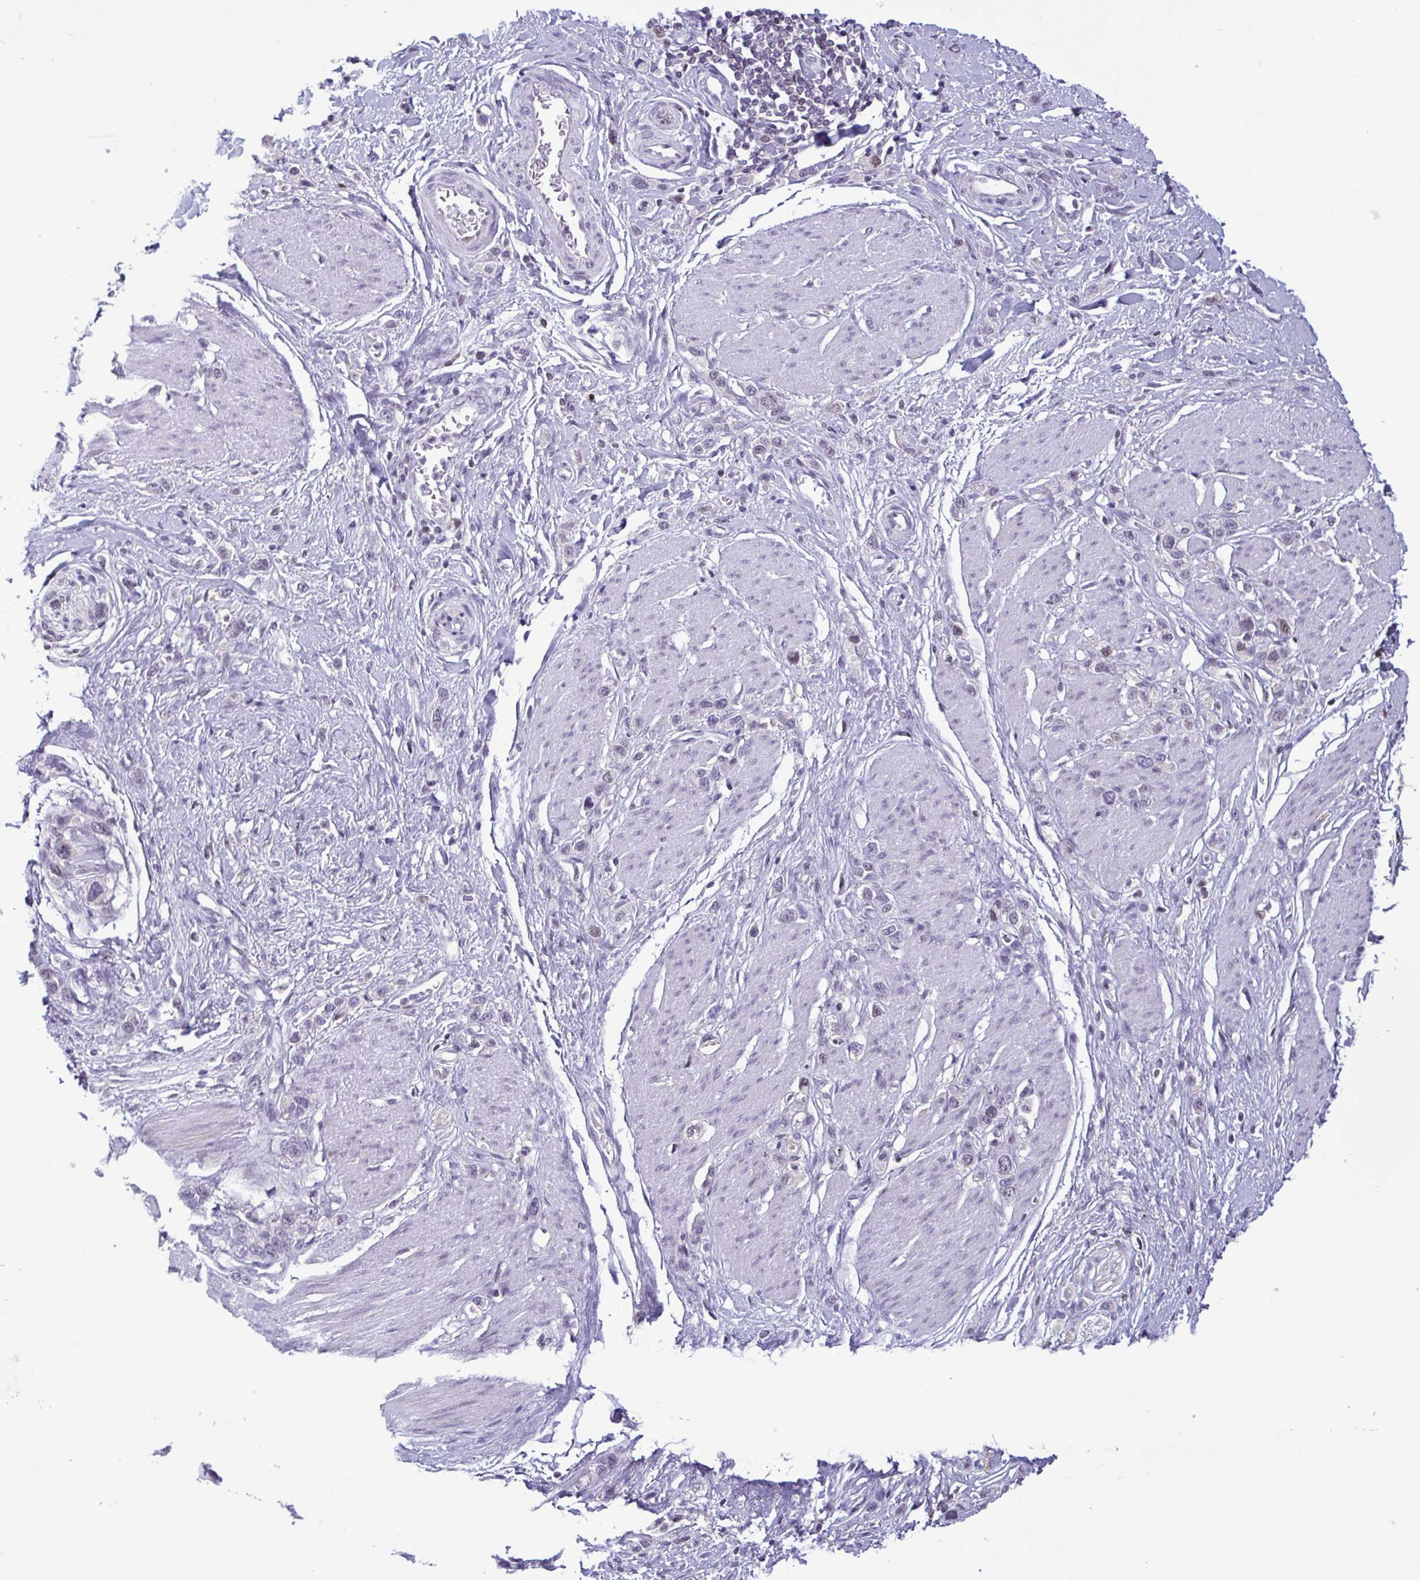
{"staining": {"intensity": "moderate", "quantity": "<25%", "location": "nuclear"}, "tissue": "stomach cancer", "cell_type": "Tumor cells", "image_type": "cancer", "snomed": [{"axis": "morphology", "description": "Adenocarcinoma, NOS"}, {"axis": "topography", "description": "Stomach"}], "caption": "Moderate nuclear protein staining is identified in about <25% of tumor cells in stomach cancer (adenocarcinoma).", "gene": "IRF1", "patient": {"sex": "female", "age": 65}}